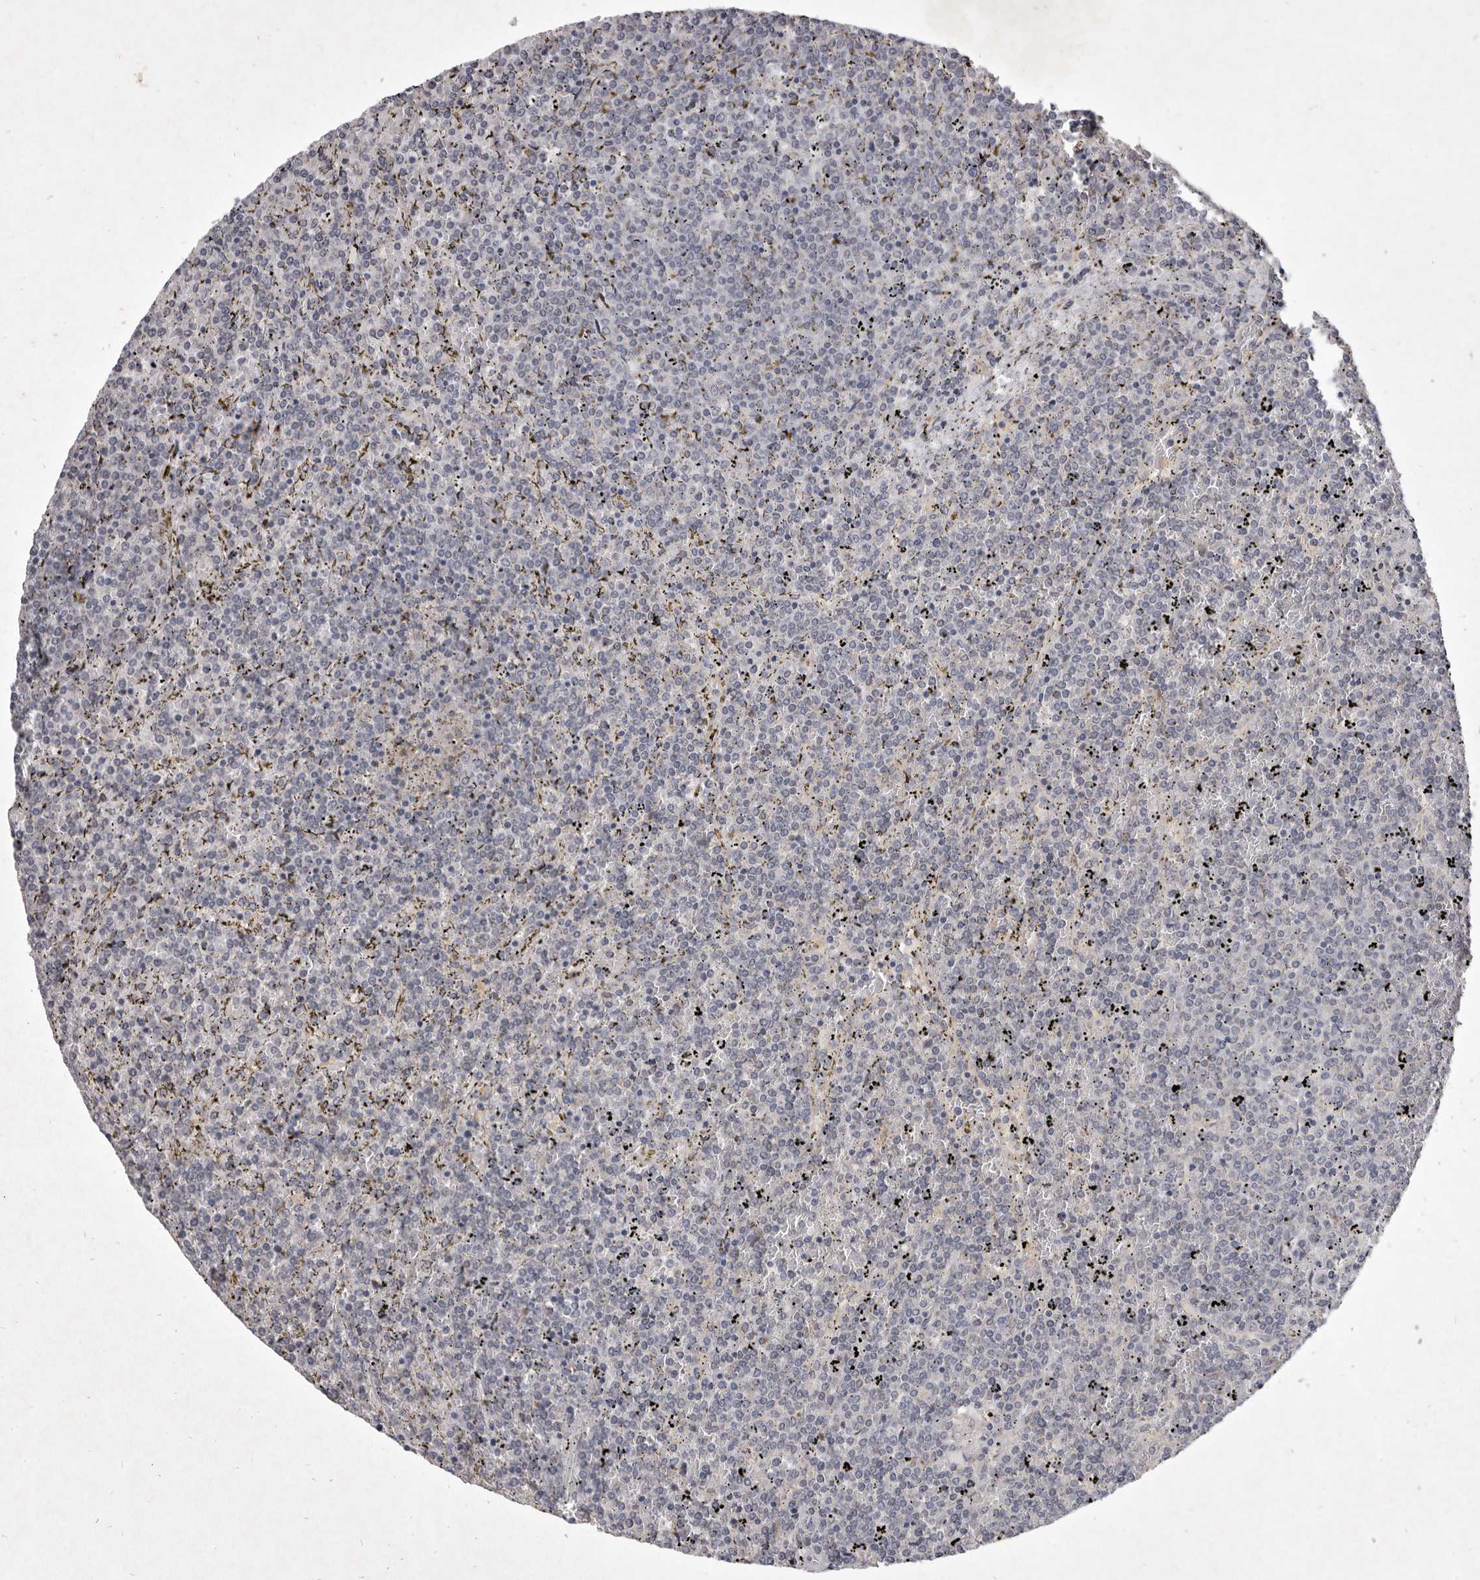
{"staining": {"intensity": "negative", "quantity": "none", "location": "none"}, "tissue": "lymphoma", "cell_type": "Tumor cells", "image_type": "cancer", "snomed": [{"axis": "morphology", "description": "Malignant lymphoma, non-Hodgkin's type, Low grade"}, {"axis": "topography", "description": "Spleen"}], "caption": "Malignant lymphoma, non-Hodgkin's type (low-grade) stained for a protein using IHC demonstrates no positivity tumor cells.", "gene": "P2RX6", "patient": {"sex": "female", "age": 19}}